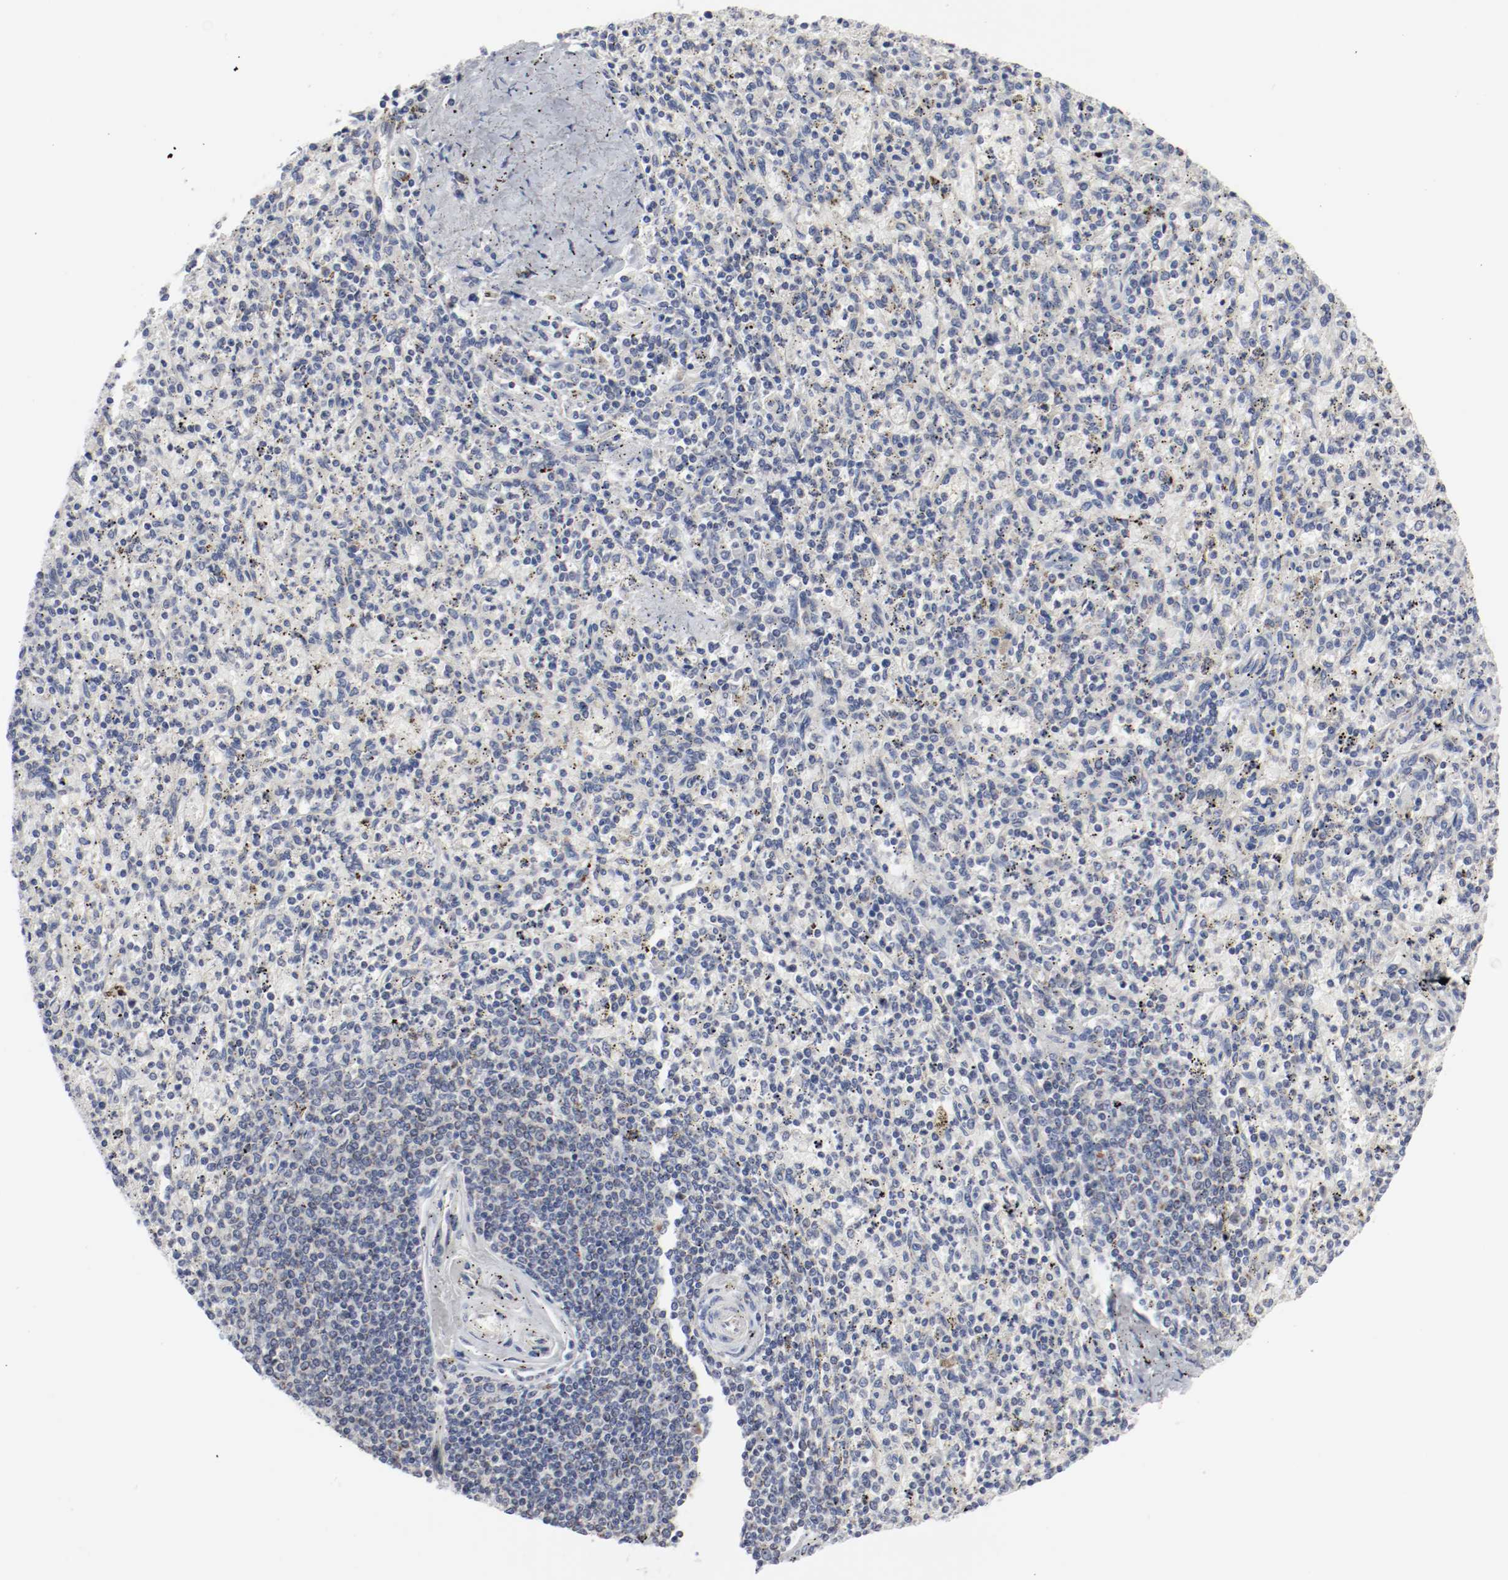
{"staining": {"intensity": "moderate", "quantity": "<25%", "location": "cytoplasmic/membranous"}, "tissue": "spleen", "cell_type": "Cells in red pulp", "image_type": "normal", "snomed": [{"axis": "morphology", "description": "Normal tissue, NOS"}, {"axis": "topography", "description": "Spleen"}], "caption": "Human spleen stained for a protein (brown) reveals moderate cytoplasmic/membranous positive staining in approximately <25% of cells in red pulp.", "gene": "AFG3L2", "patient": {"sex": "male", "age": 72}}